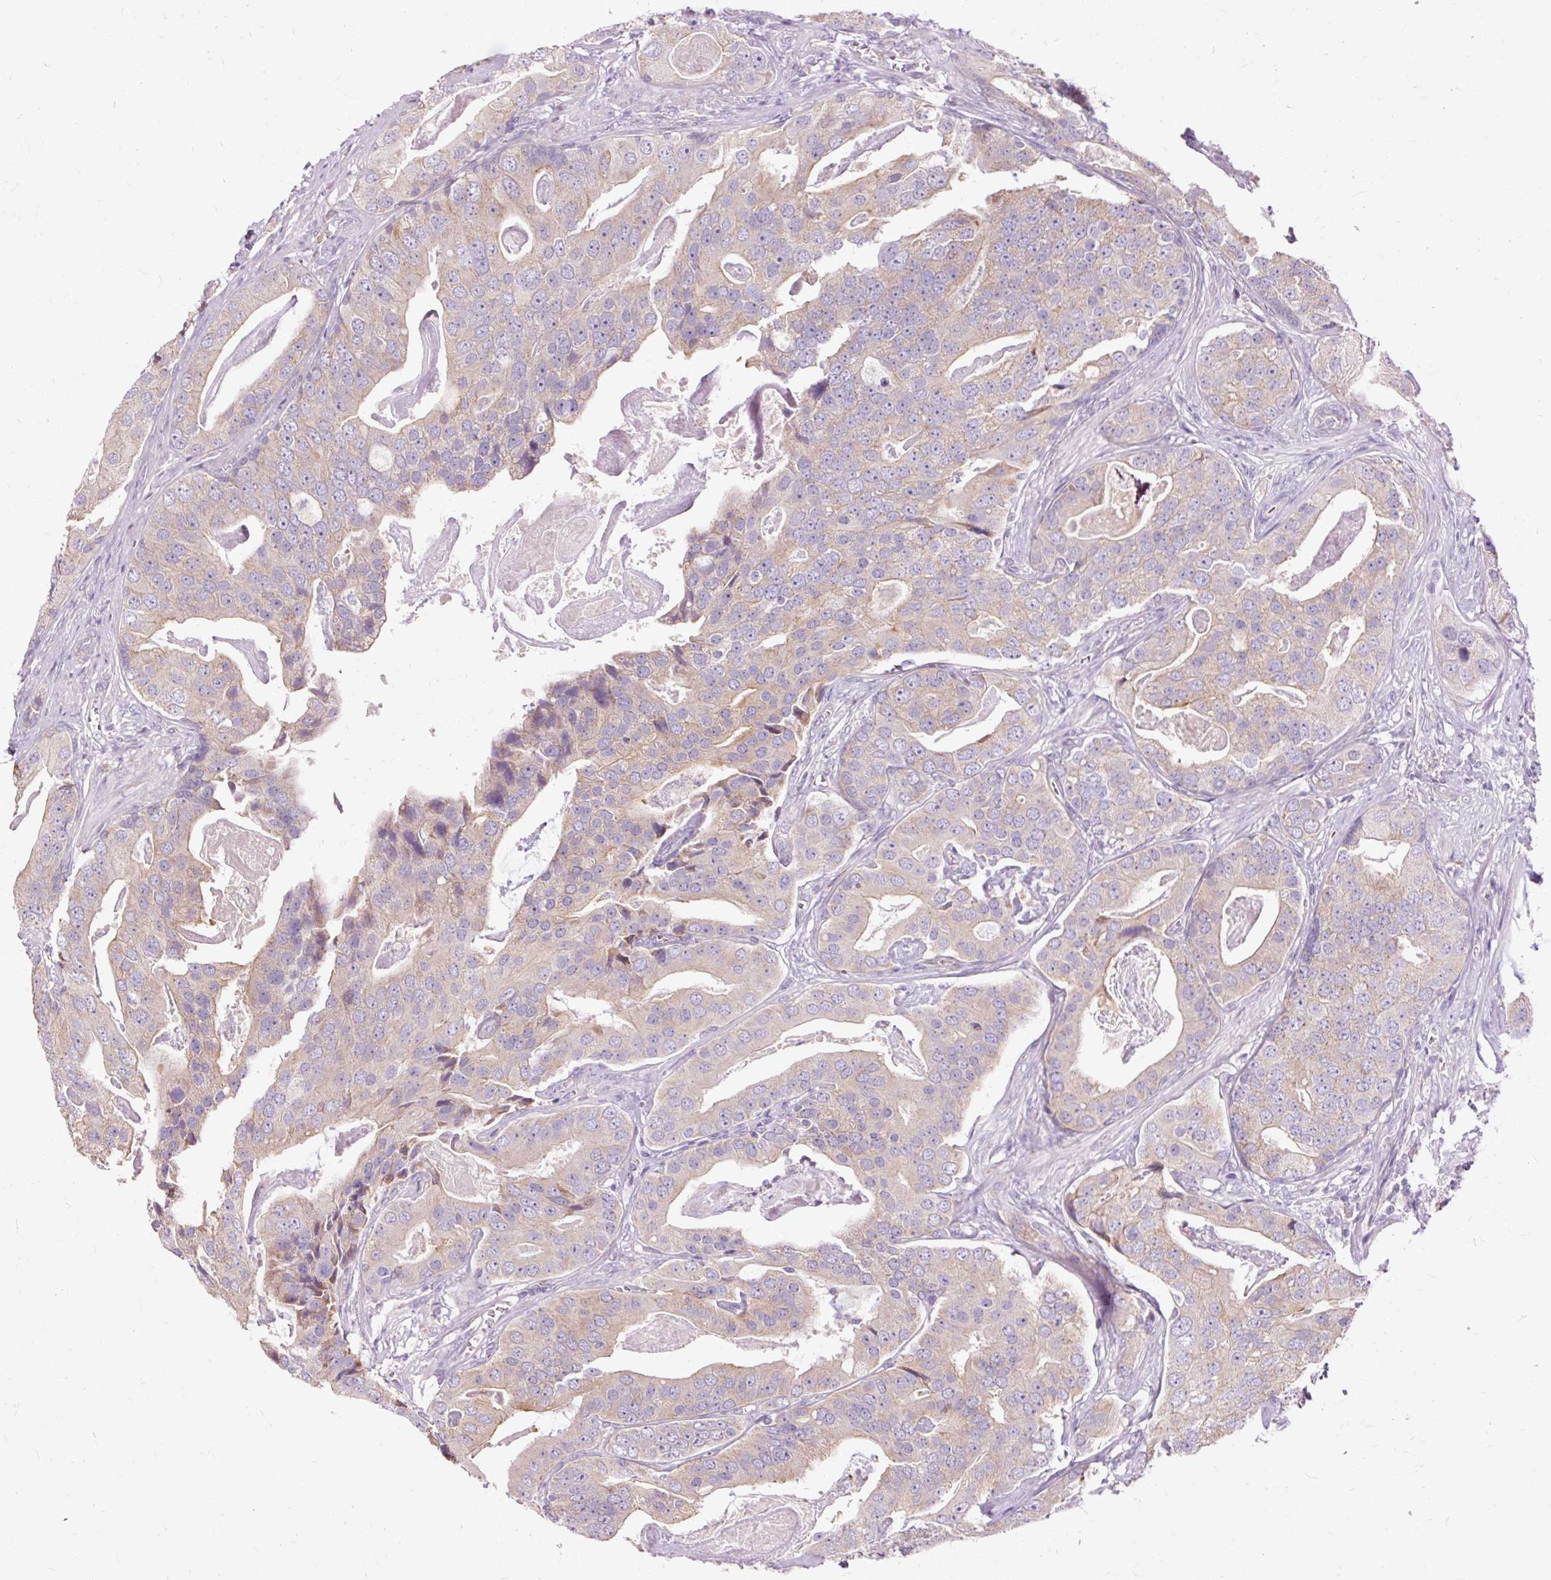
{"staining": {"intensity": "moderate", "quantity": ">75%", "location": "cytoplasmic/membranous"}, "tissue": "prostate cancer", "cell_type": "Tumor cells", "image_type": "cancer", "snomed": [{"axis": "morphology", "description": "Adenocarcinoma, High grade"}, {"axis": "topography", "description": "Prostate"}], "caption": "High-grade adenocarcinoma (prostate) tissue exhibits moderate cytoplasmic/membranous positivity in approximately >75% of tumor cells, visualized by immunohistochemistry.", "gene": "PDZD2", "patient": {"sex": "male", "age": 71}}